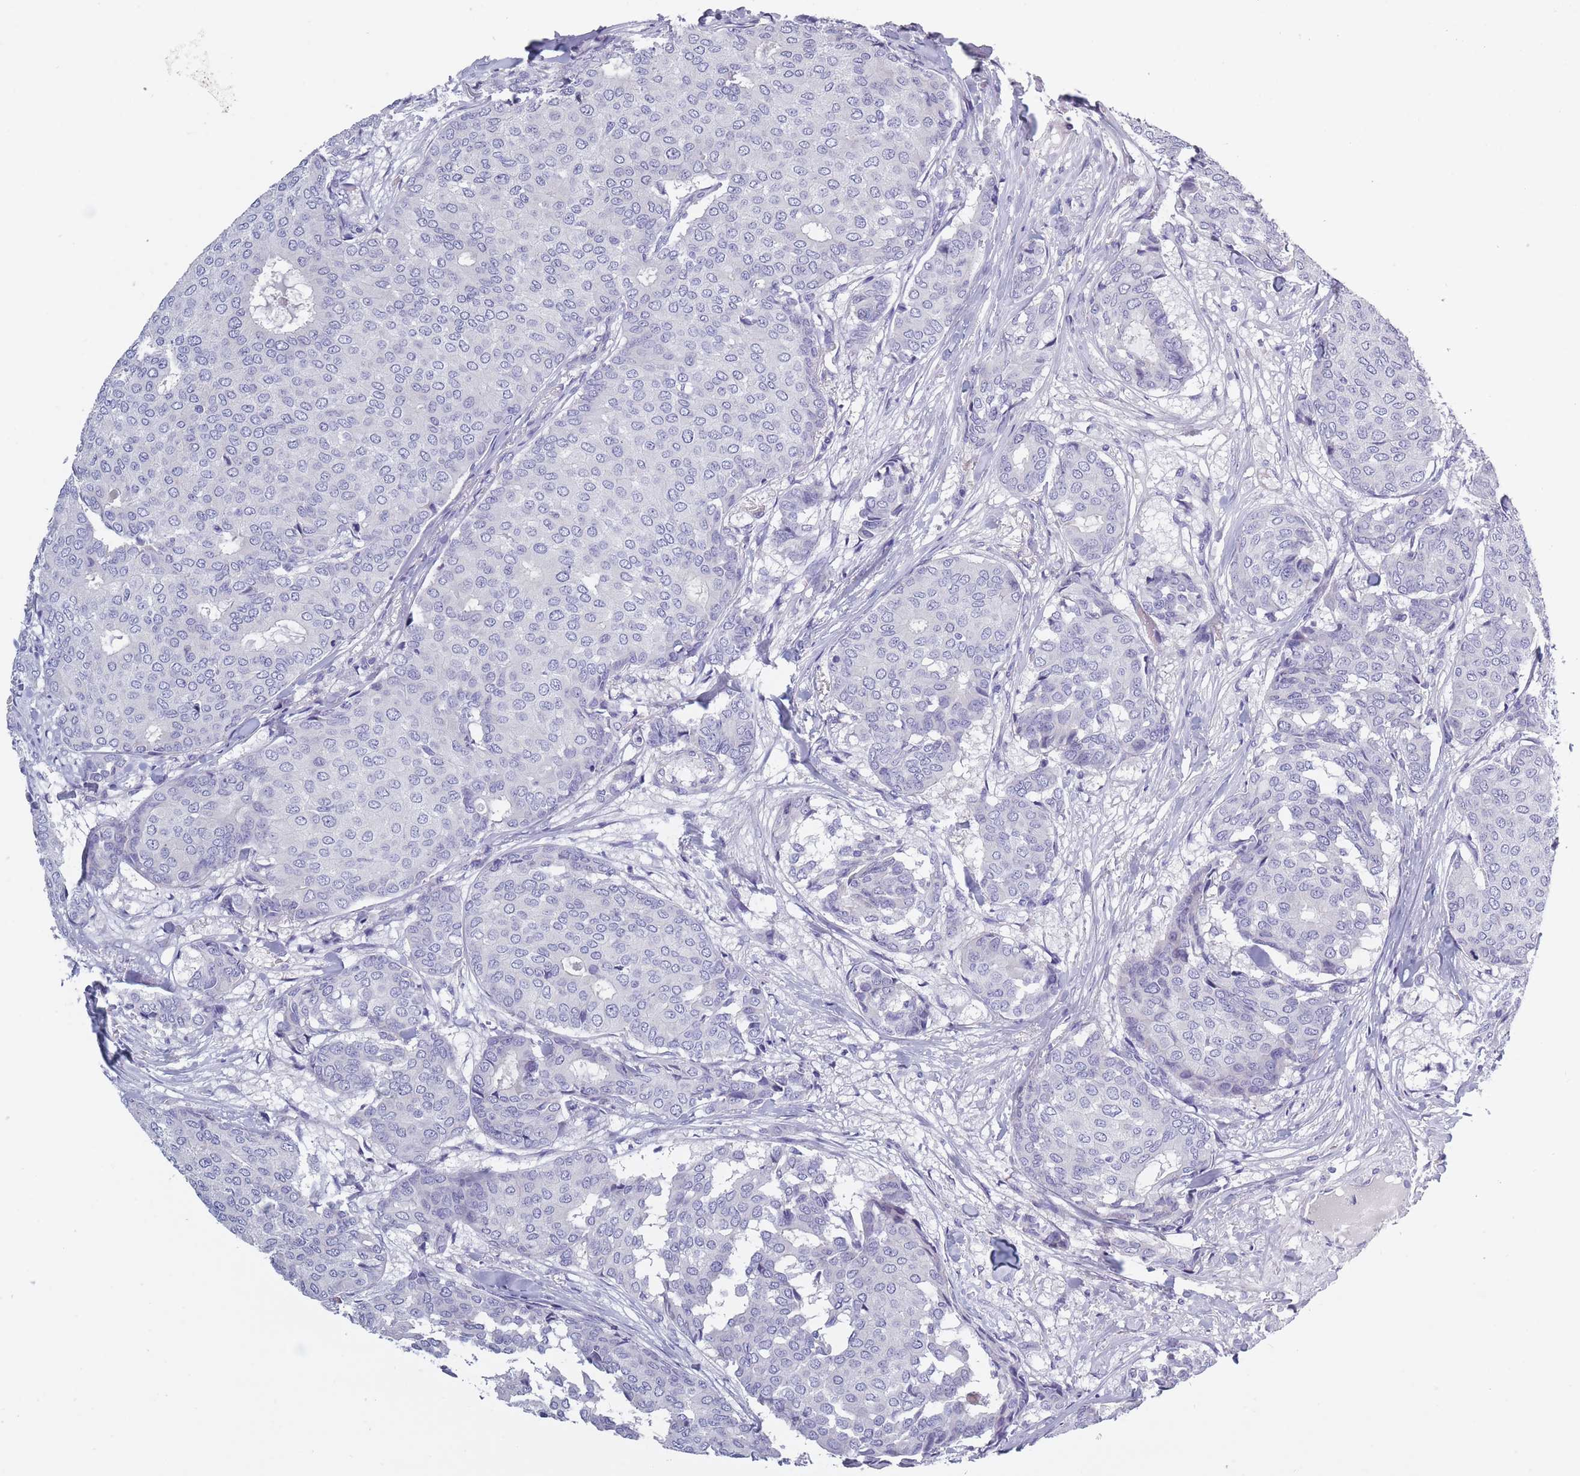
{"staining": {"intensity": "negative", "quantity": "none", "location": "none"}, "tissue": "breast cancer", "cell_type": "Tumor cells", "image_type": "cancer", "snomed": [{"axis": "morphology", "description": "Duct carcinoma"}, {"axis": "topography", "description": "Breast"}], "caption": "DAB immunohistochemical staining of human infiltrating ductal carcinoma (breast) demonstrates no significant positivity in tumor cells. (Brightfield microscopy of DAB (3,3'-diaminobenzidine) immunohistochemistry at high magnification).", "gene": "OR4C5", "patient": {"sex": "female", "age": 75}}